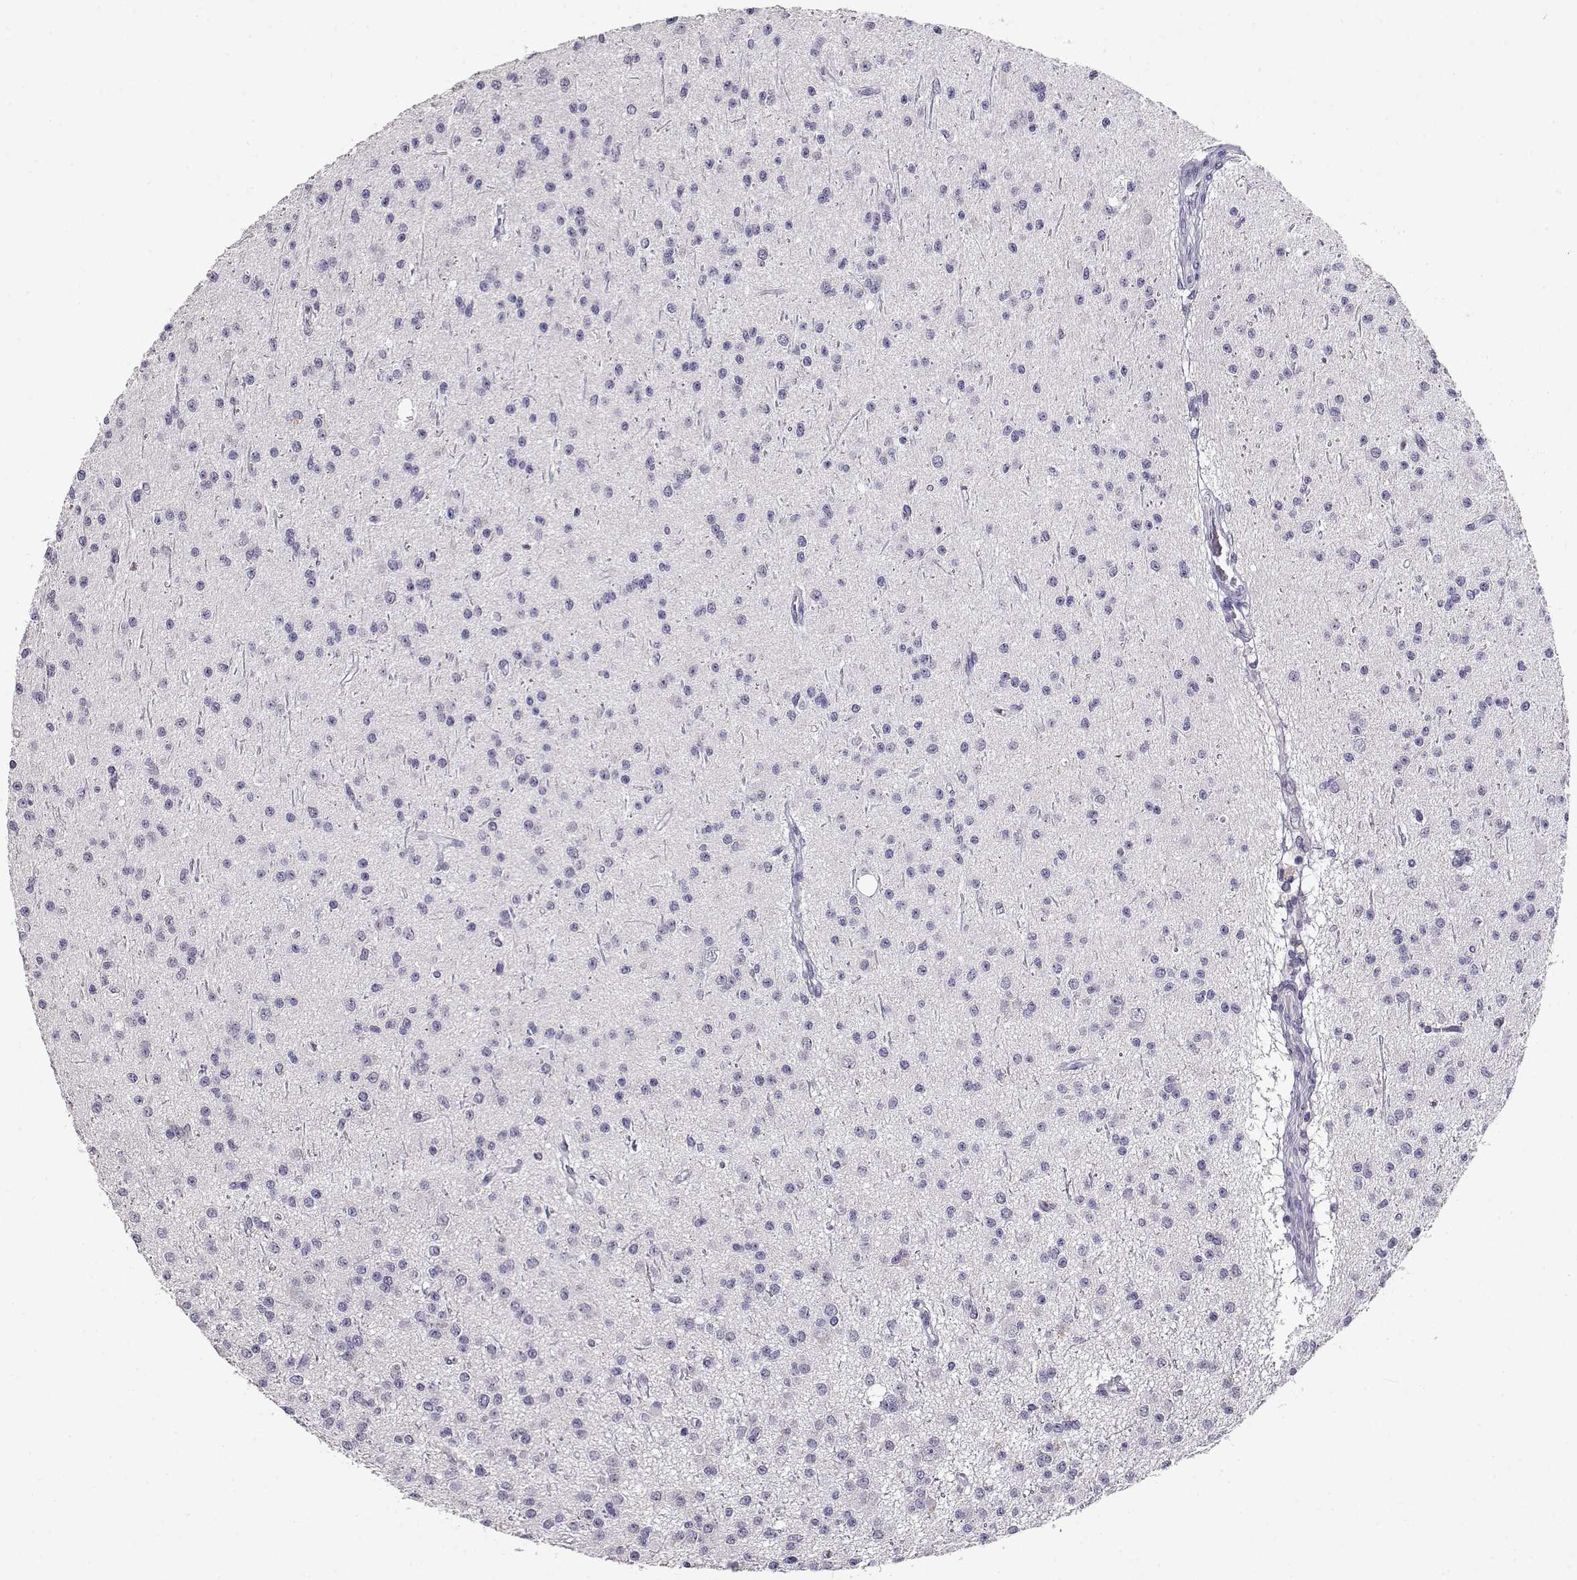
{"staining": {"intensity": "negative", "quantity": "none", "location": "none"}, "tissue": "glioma", "cell_type": "Tumor cells", "image_type": "cancer", "snomed": [{"axis": "morphology", "description": "Glioma, malignant, Low grade"}, {"axis": "topography", "description": "Brain"}], "caption": "This is an immunohistochemistry photomicrograph of human glioma. There is no positivity in tumor cells.", "gene": "RHOXF2", "patient": {"sex": "male", "age": 27}}